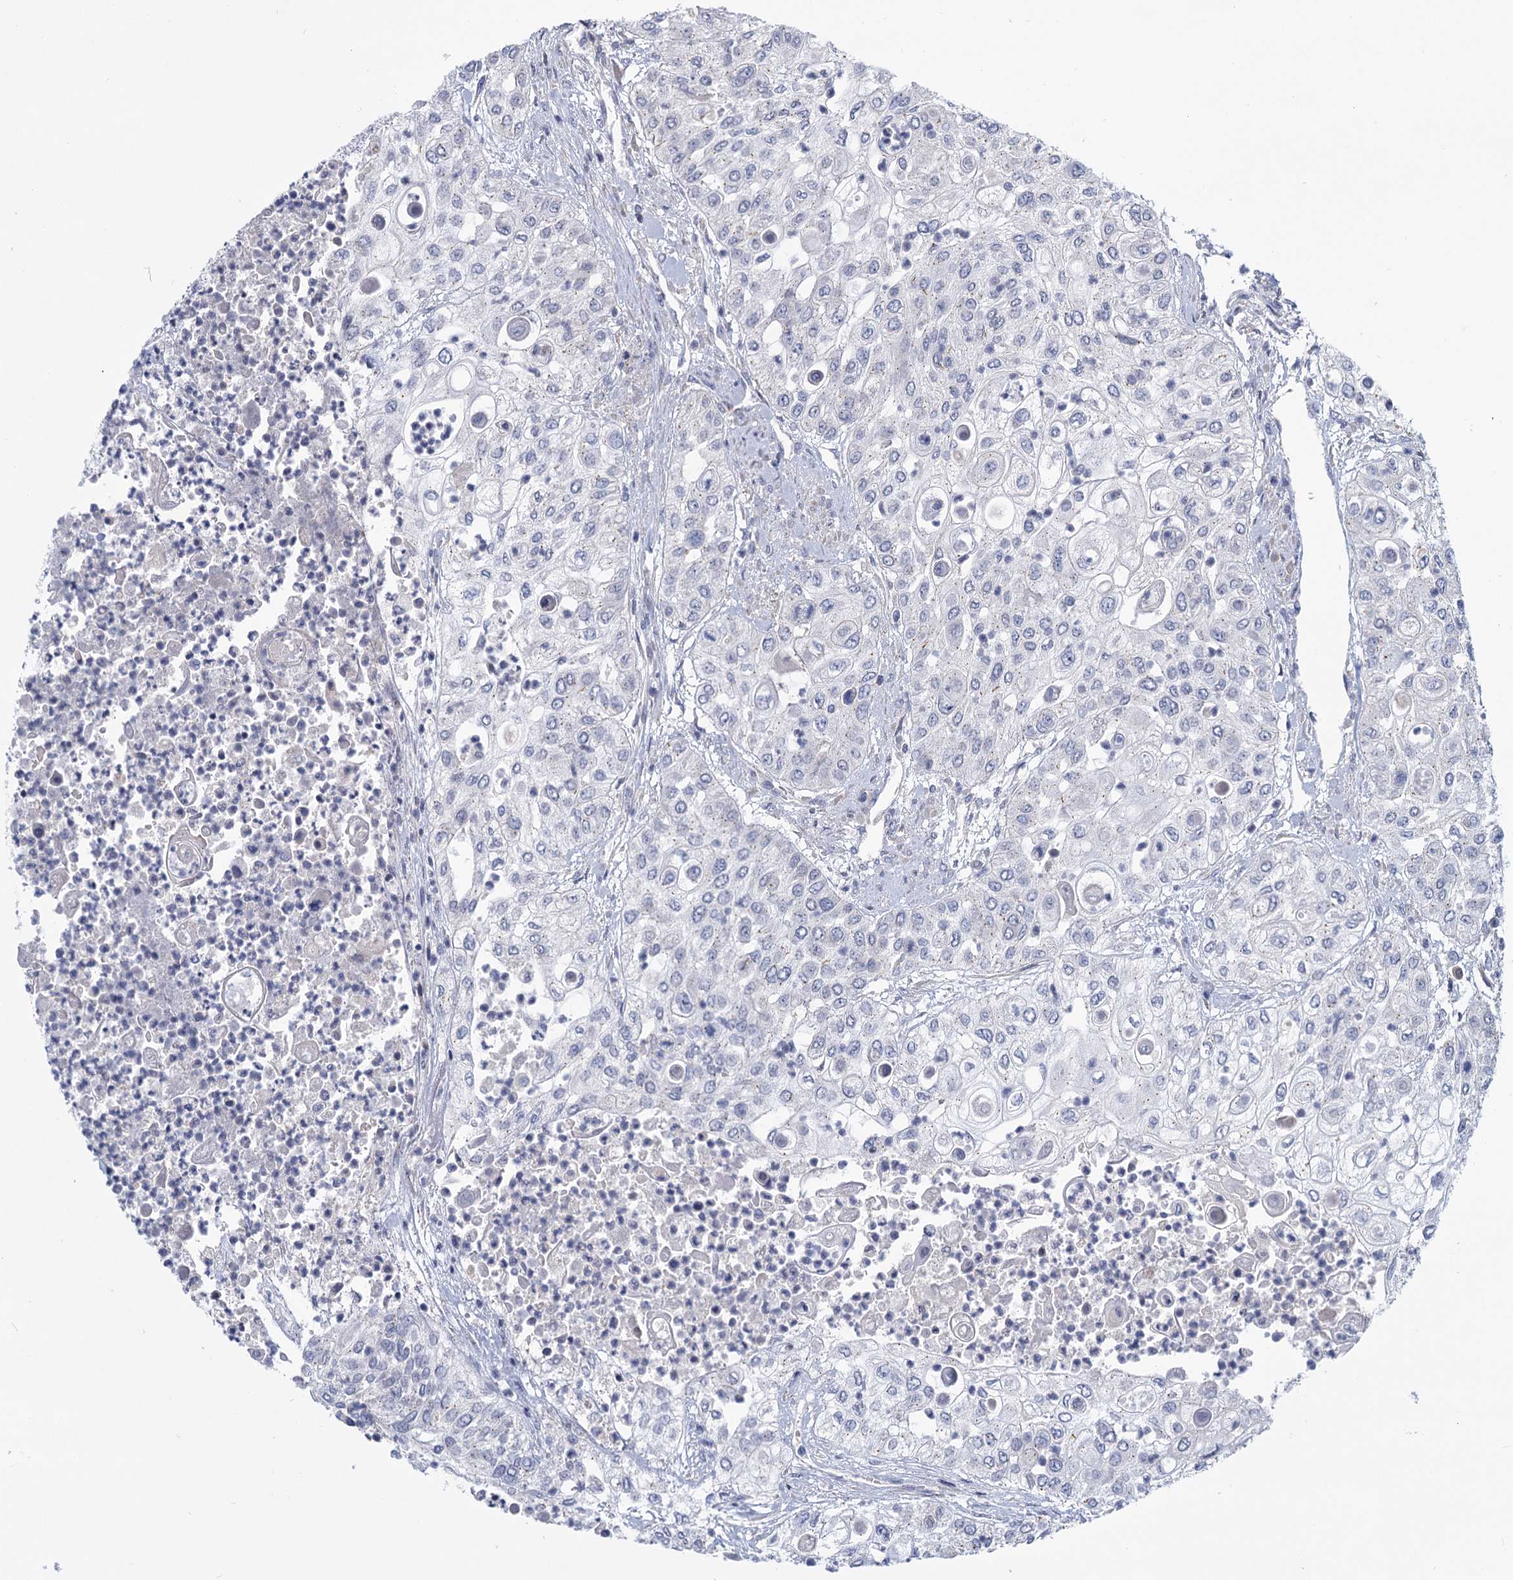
{"staining": {"intensity": "negative", "quantity": "none", "location": "none"}, "tissue": "urothelial cancer", "cell_type": "Tumor cells", "image_type": "cancer", "snomed": [{"axis": "morphology", "description": "Urothelial carcinoma, High grade"}, {"axis": "topography", "description": "Urinary bladder"}], "caption": "IHC image of neoplastic tissue: human urothelial carcinoma (high-grade) stained with DAB shows no significant protein expression in tumor cells.", "gene": "STAP1", "patient": {"sex": "female", "age": 79}}